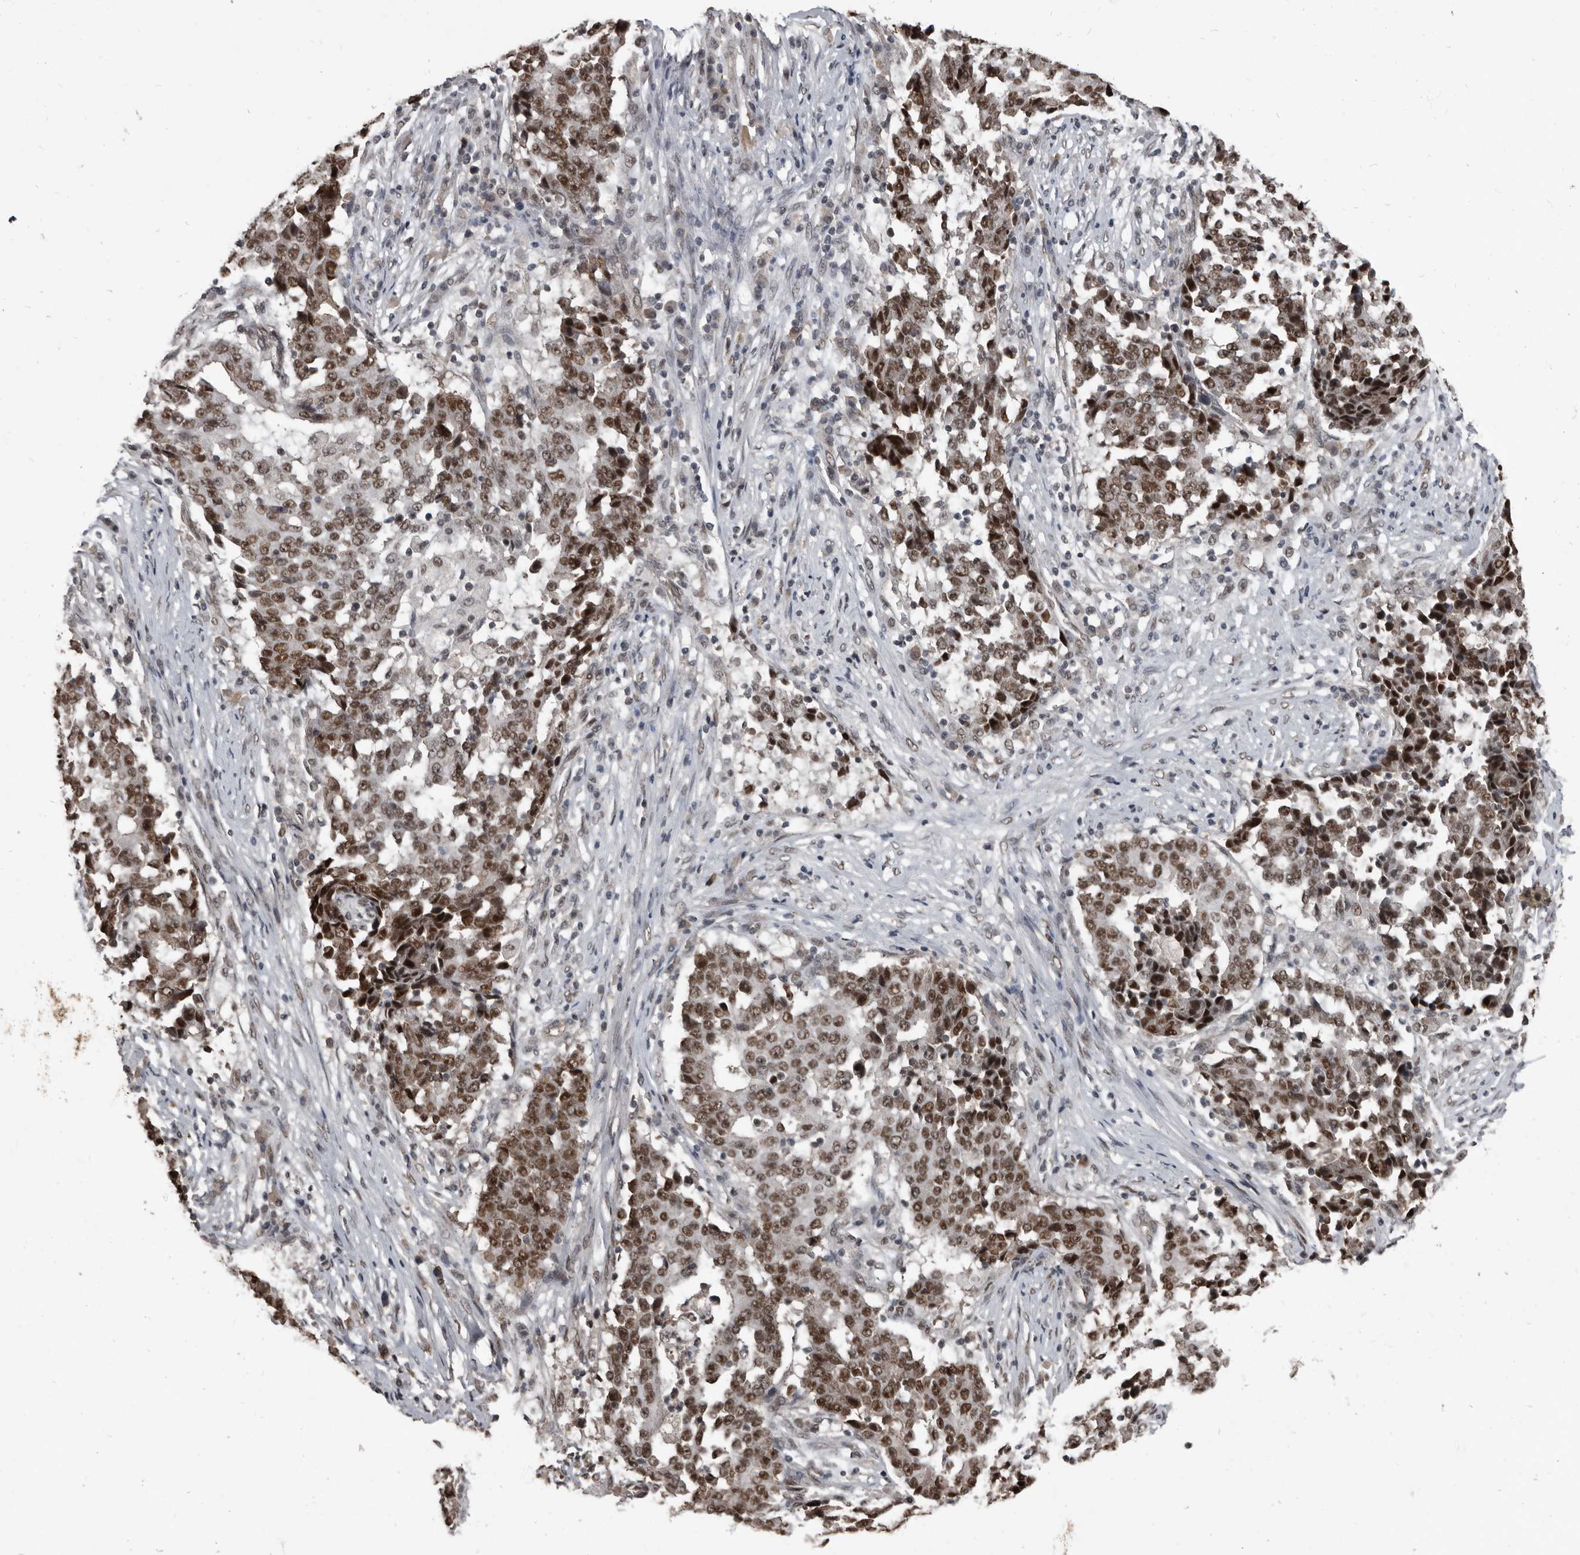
{"staining": {"intensity": "moderate", "quantity": ">75%", "location": "nuclear"}, "tissue": "stomach cancer", "cell_type": "Tumor cells", "image_type": "cancer", "snomed": [{"axis": "morphology", "description": "Adenocarcinoma, NOS"}, {"axis": "topography", "description": "Stomach"}], "caption": "Brown immunohistochemical staining in human stomach cancer reveals moderate nuclear expression in about >75% of tumor cells.", "gene": "CHD1L", "patient": {"sex": "male", "age": 59}}